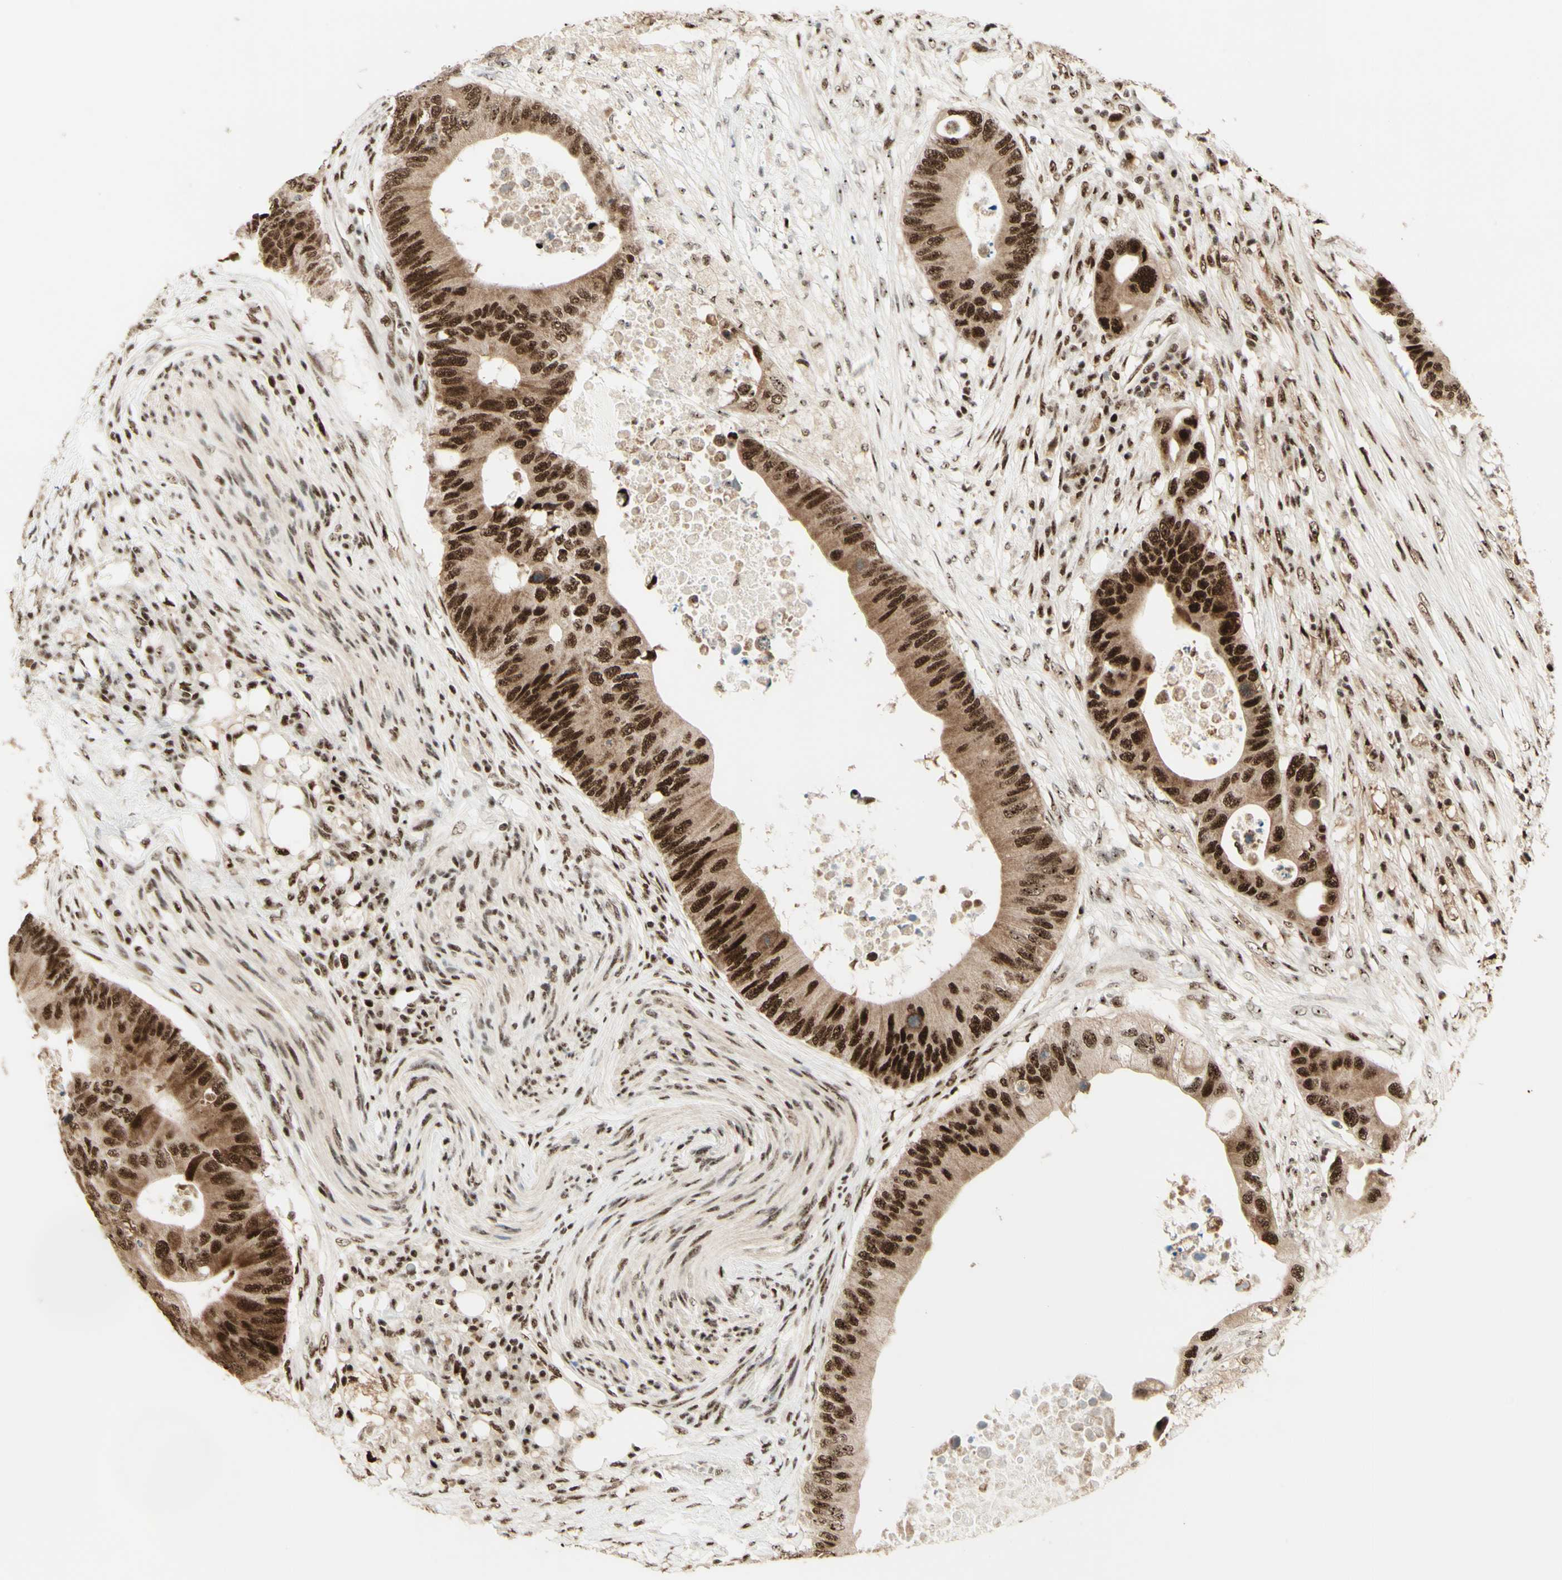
{"staining": {"intensity": "strong", "quantity": ">75%", "location": "cytoplasmic/membranous,nuclear"}, "tissue": "colorectal cancer", "cell_type": "Tumor cells", "image_type": "cancer", "snomed": [{"axis": "morphology", "description": "Adenocarcinoma, NOS"}, {"axis": "topography", "description": "Colon"}], "caption": "This image shows immunohistochemistry staining of human colorectal cancer (adenocarcinoma), with high strong cytoplasmic/membranous and nuclear expression in approximately >75% of tumor cells.", "gene": "DHX9", "patient": {"sex": "male", "age": 71}}